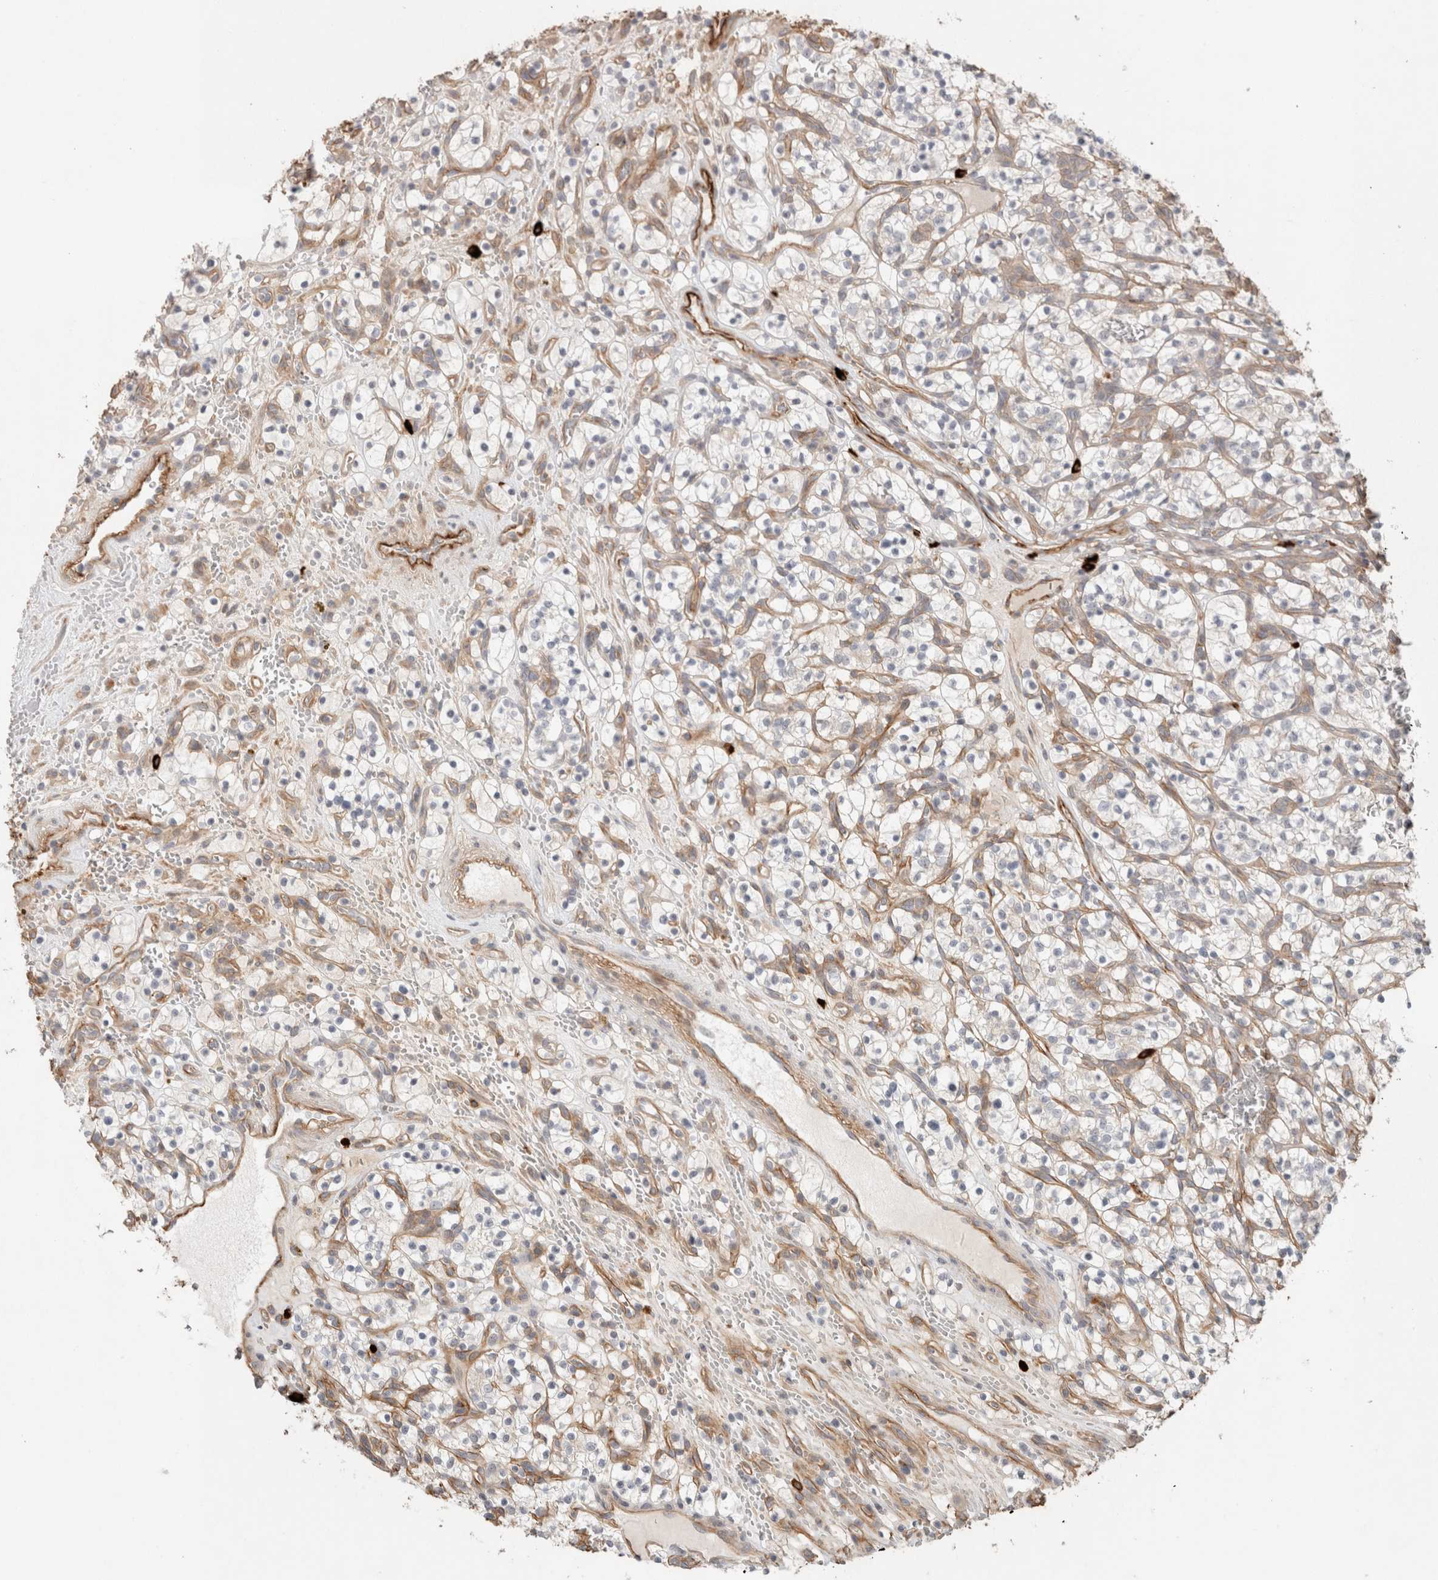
{"staining": {"intensity": "negative", "quantity": "none", "location": "none"}, "tissue": "renal cancer", "cell_type": "Tumor cells", "image_type": "cancer", "snomed": [{"axis": "morphology", "description": "Adenocarcinoma, NOS"}, {"axis": "topography", "description": "Kidney"}], "caption": "Tumor cells show no significant protein expression in renal cancer.", "gene": "HSPG2", "patient": {"sex": "female", "age": 57}}